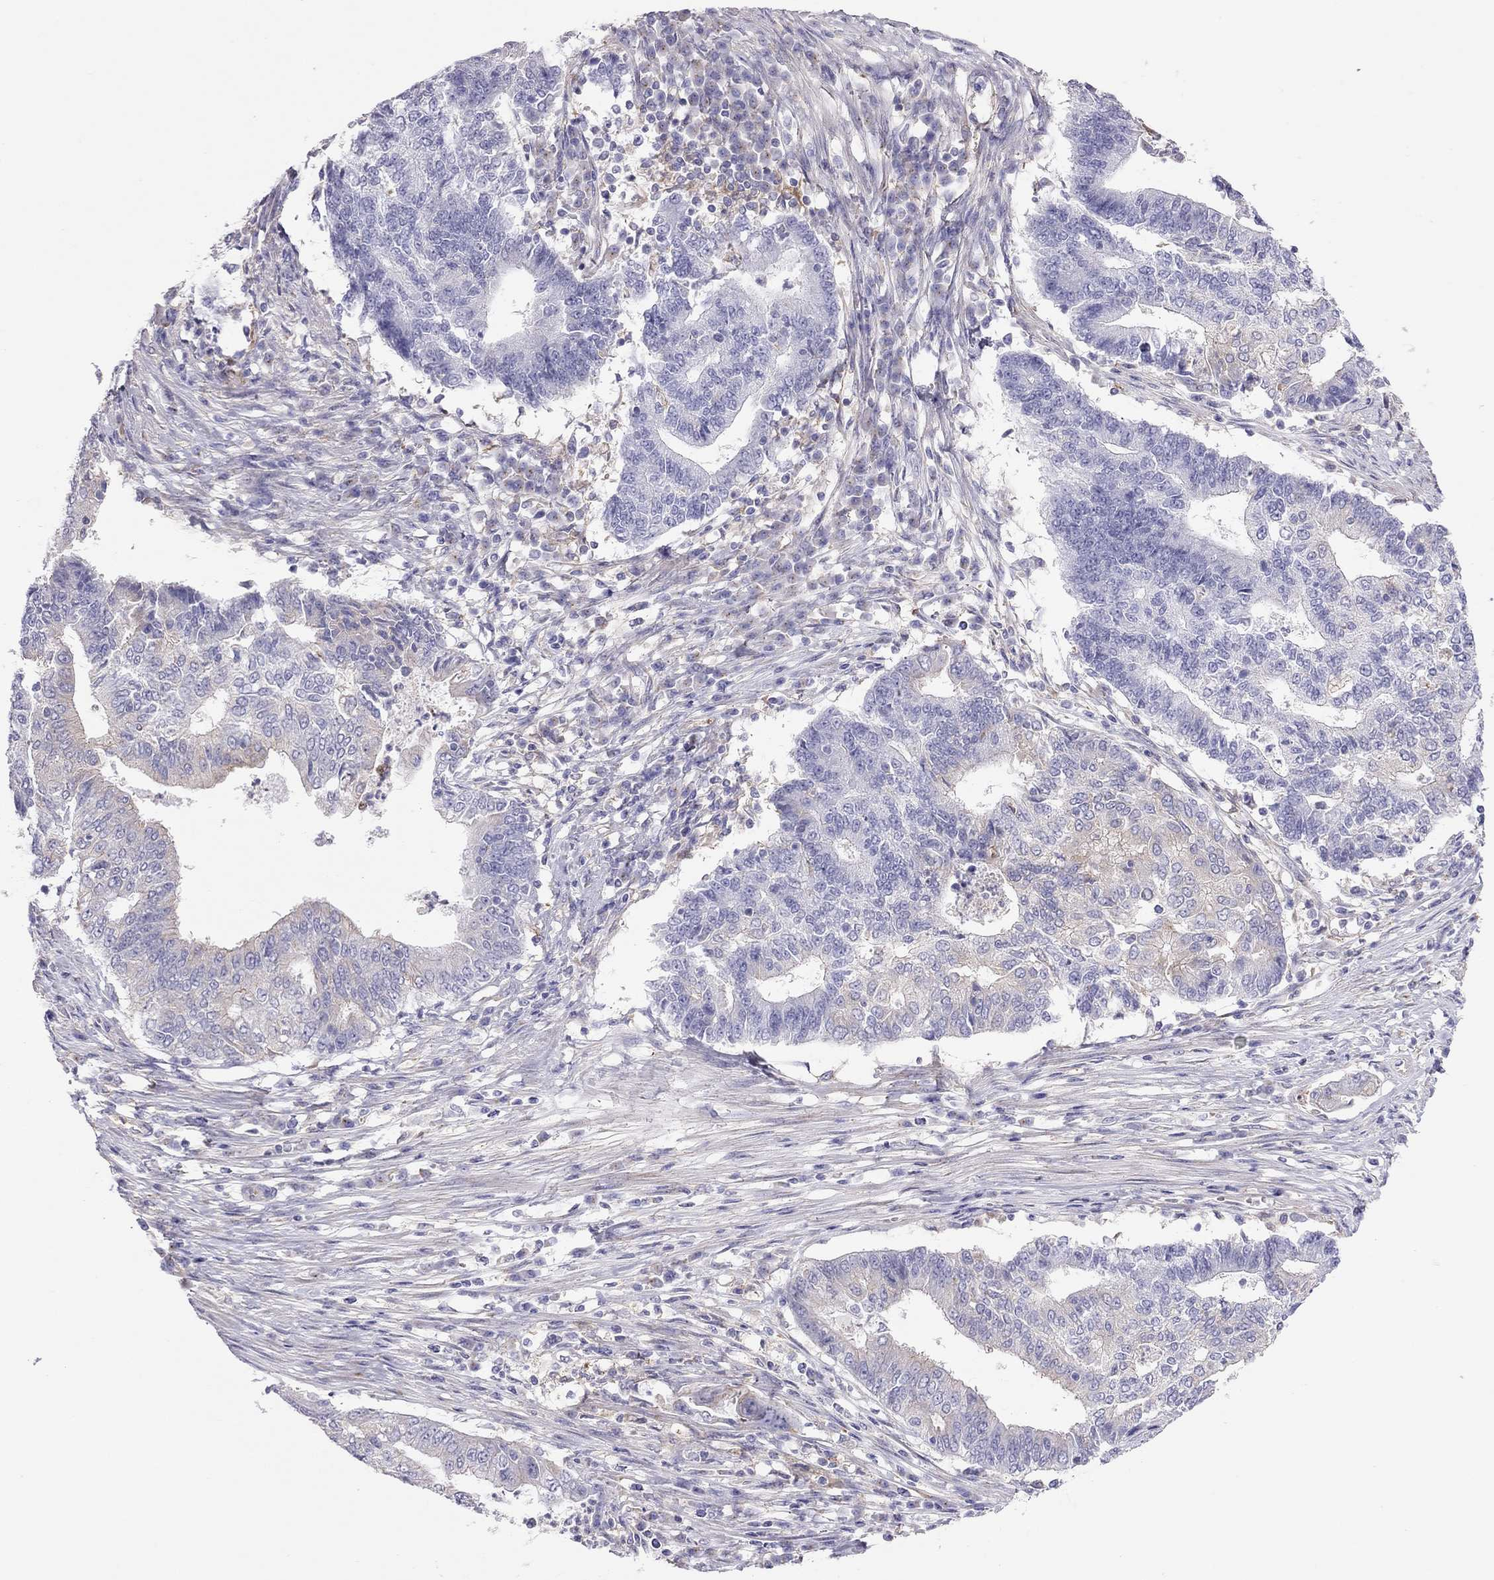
{"staining": {"intensity": "weak", "quantity": "<25%", "location": "cytoplasmic/membranous"}, "tissue": "endometrial cancer", "cell_type": "Tumor cells", "image_type": "cancer", "snomed": [{"axis": "morphology", "description": "Adenocarcinoma, NOS"}, {"axis": "topography", "description": "Uterus"}, {"axis": "topography", "description": "Endometrium"}], "caption": "Immunohistochemical staining of human endometrial adenocarcinoma shows no significant expression in tumor cells. The staining is performed using DAB (3,3'-diaminobenzidine) brown chromogen with nuclei counter-stained in using hematoxylin.", "gene": "ALOX15B", "patient": {"sex": "female", "age": 54}}